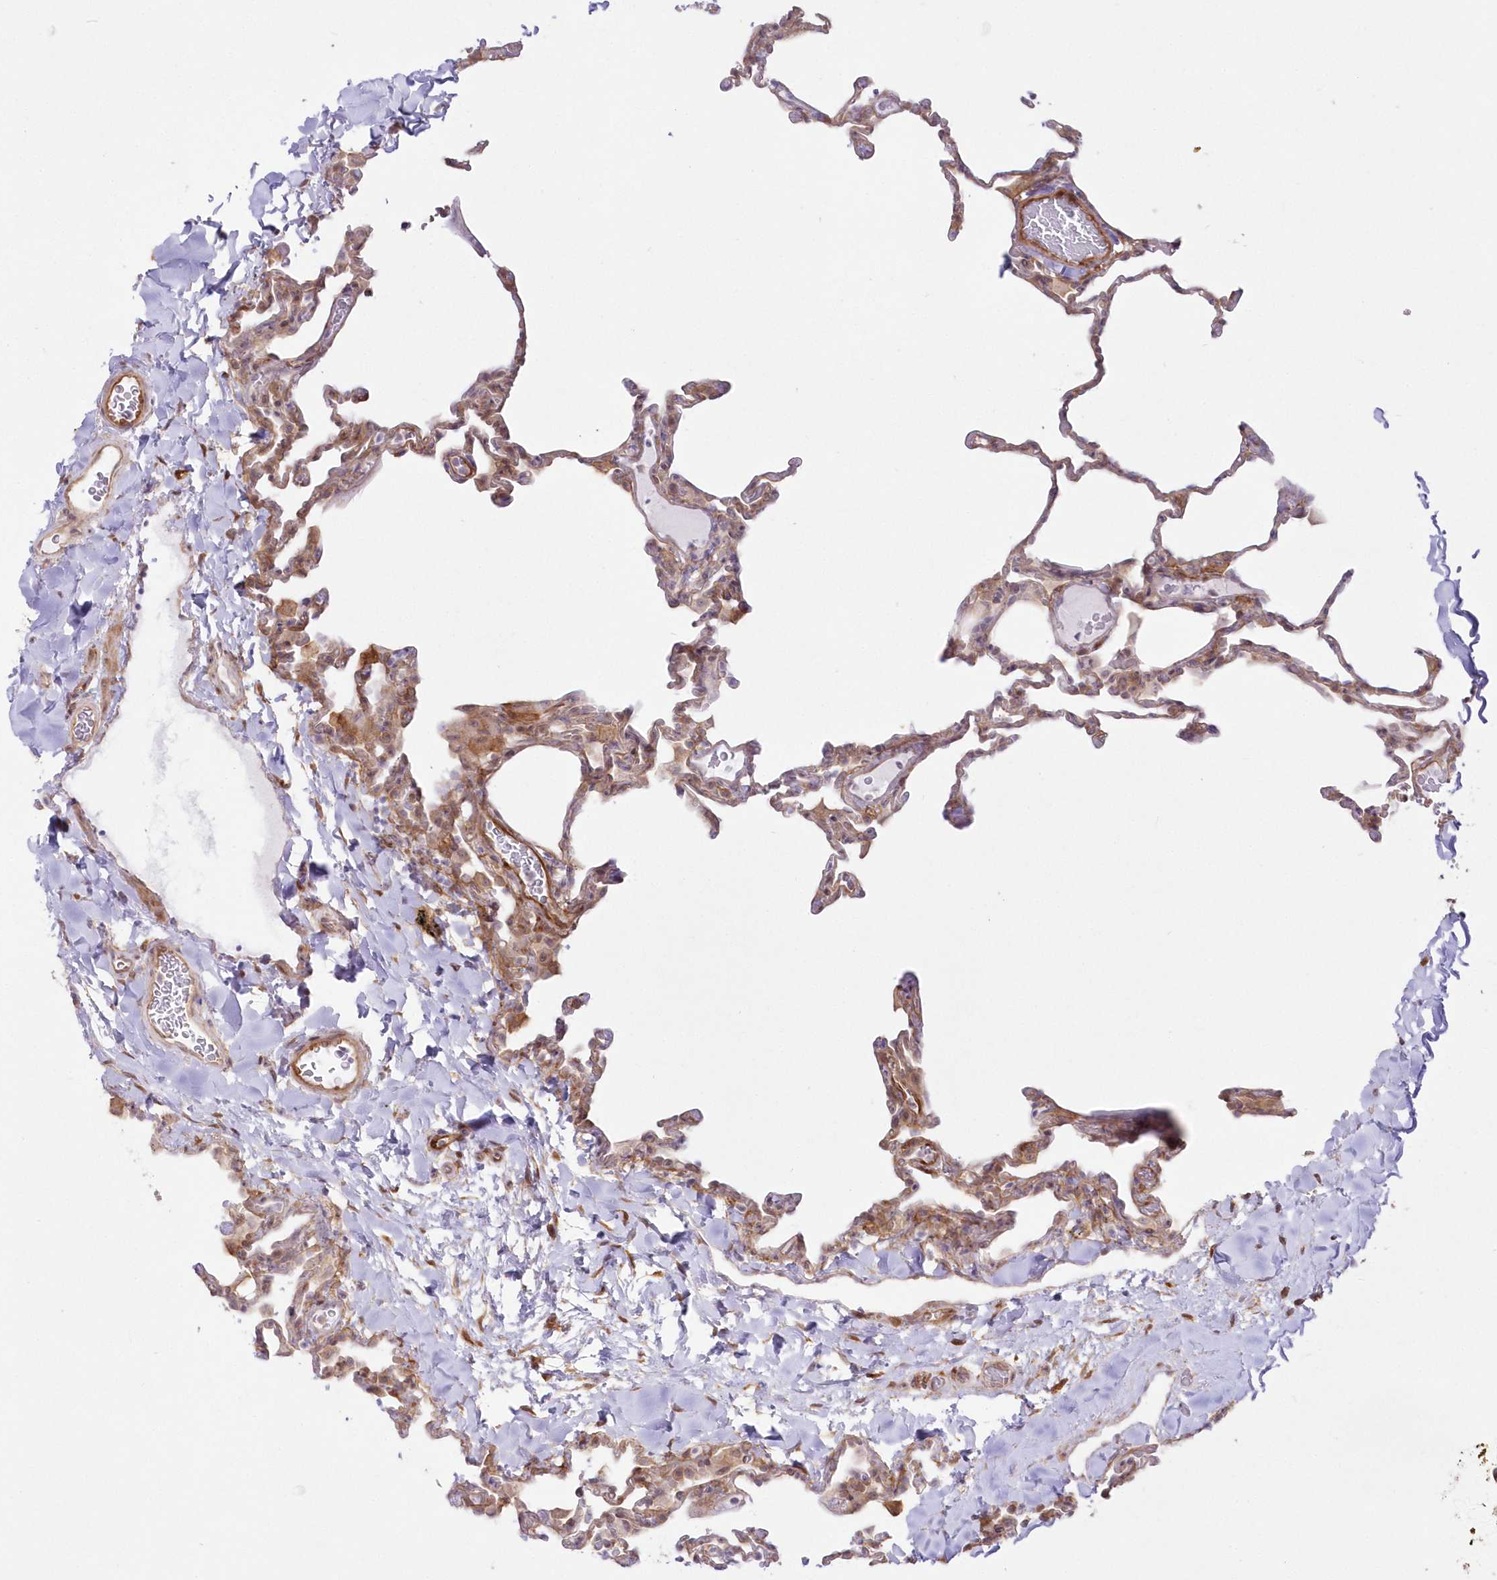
{"staining": {"intensity": "weak", "quantity": "25%-75%", "location": "cytoplasmic/membranous"}, "tissue": "lung", "cell_type": "Alveolar cells", "image_type": "normal", "snomed": [{"axis": "morphology", "description": "Normal tissue, NOS"}, {"axis": "topography", "description": "Lung"}], "caption": "IHC staining of benign lung, which demonstrates low levels of weak cytoplasmic/membranous expression in about 25%-75% of alveolar cells indicating weak cytoplasmic/membranous protein expression. The staining was performed using DAB (brown) for protein detection and nuclei were counterstained in hematoxylin (blue).", "gene": "SH3PXD2B", "patient": {"sex": "male", "age": 20}}